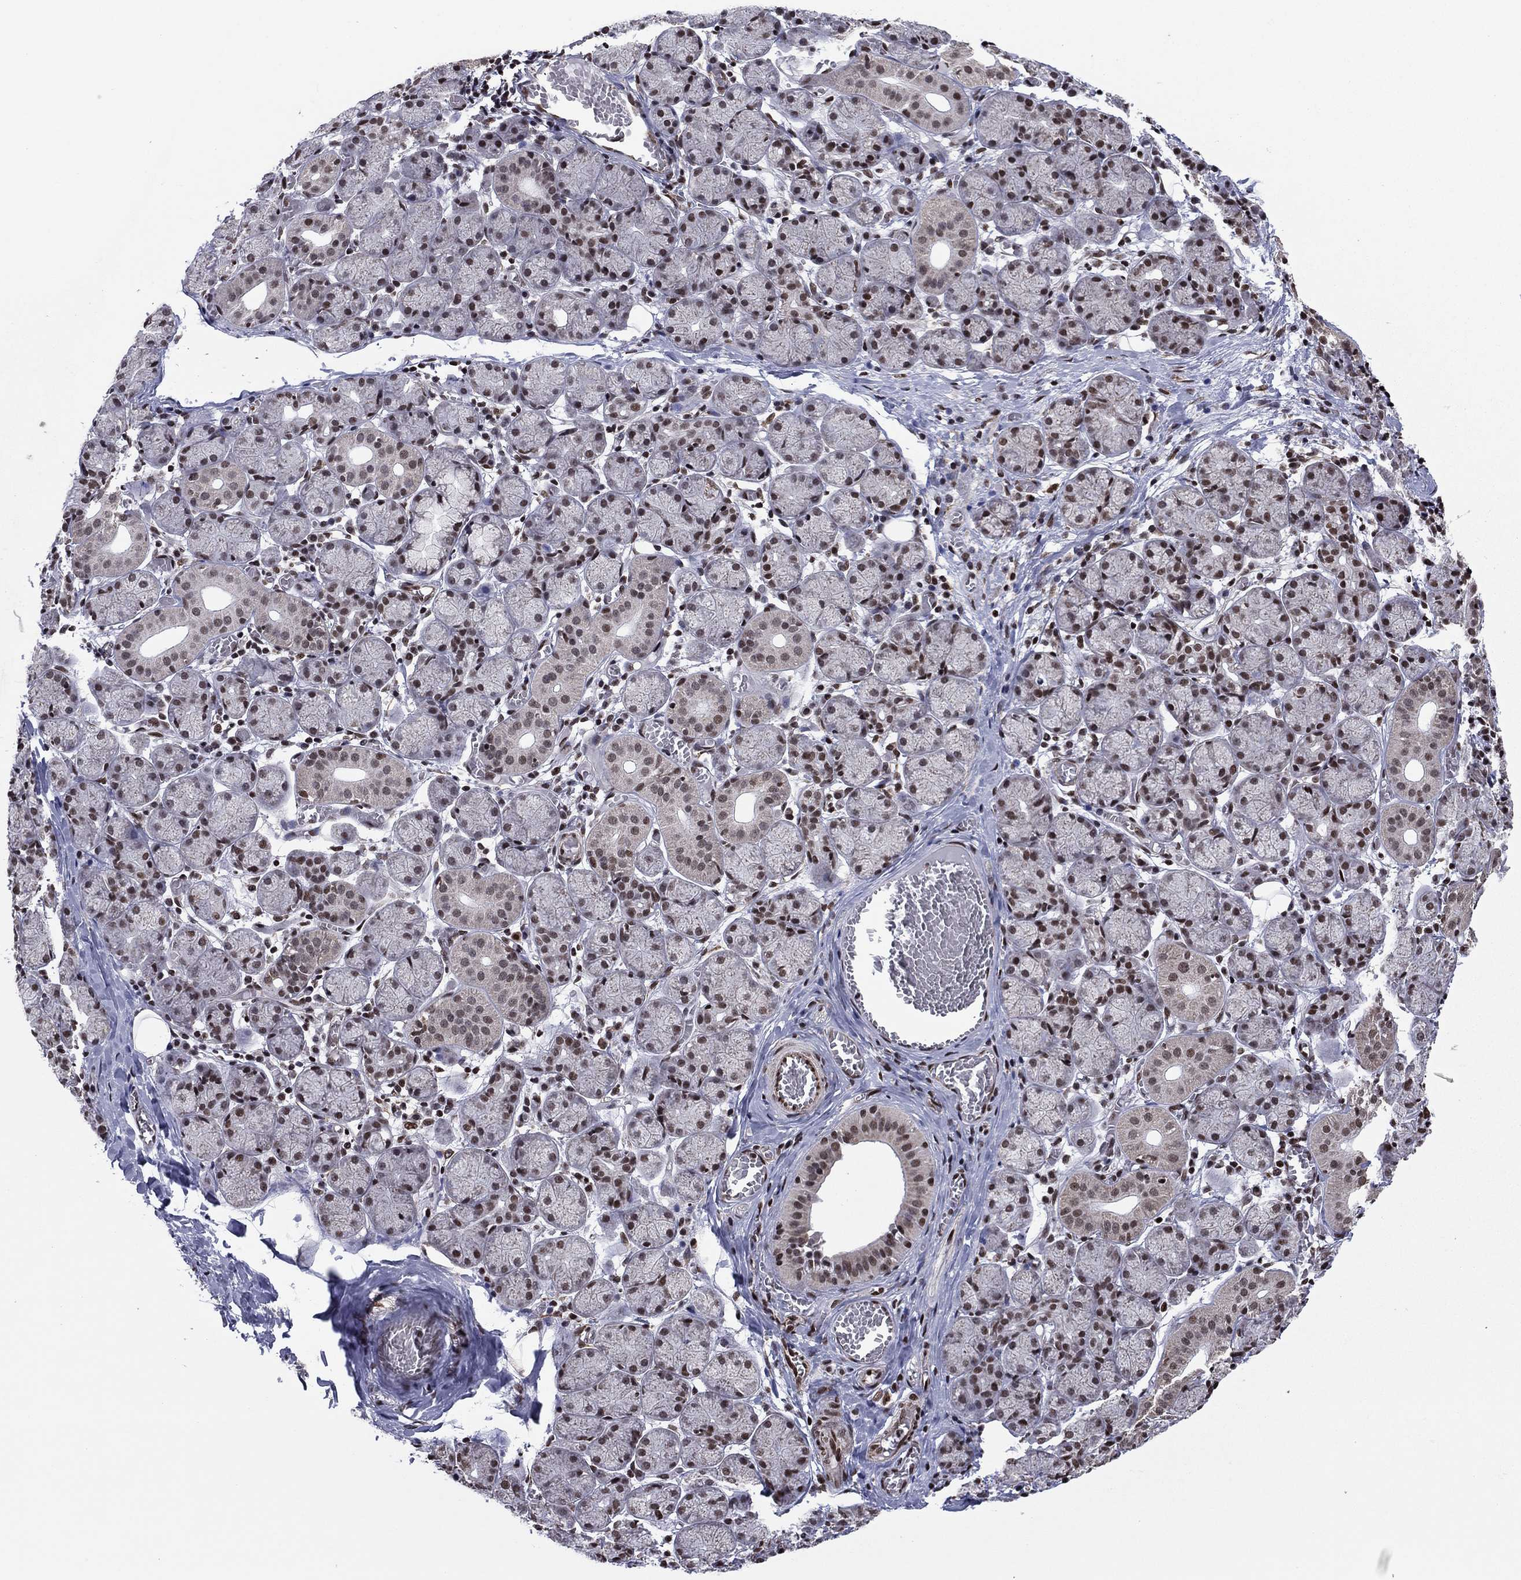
{"staining": {"intensity": "moderate", "quantity": "25%-75%", "location": "nuclear"}, "tissue": "salivary gland", "cell_type": "Glandular cells", "image_type": "normal", "snomed": [{"axis": "morphology", "description": "Normal tissue, NOS"}, {"axis": "topography", "description": "Salivary gland"}, {"axis": "topography", "description": "Peripheral nerve tissue"}], "caption": "Brown immunohistochemical staining in unremarkable salivary gland displays moderate nuclear positivity in approximately 25%-75% of glandular cells. (IHC, brightfield microscopy, high magnification).", "gene": "N4BP2", "patient": {"sex": "female", "age": 24}}